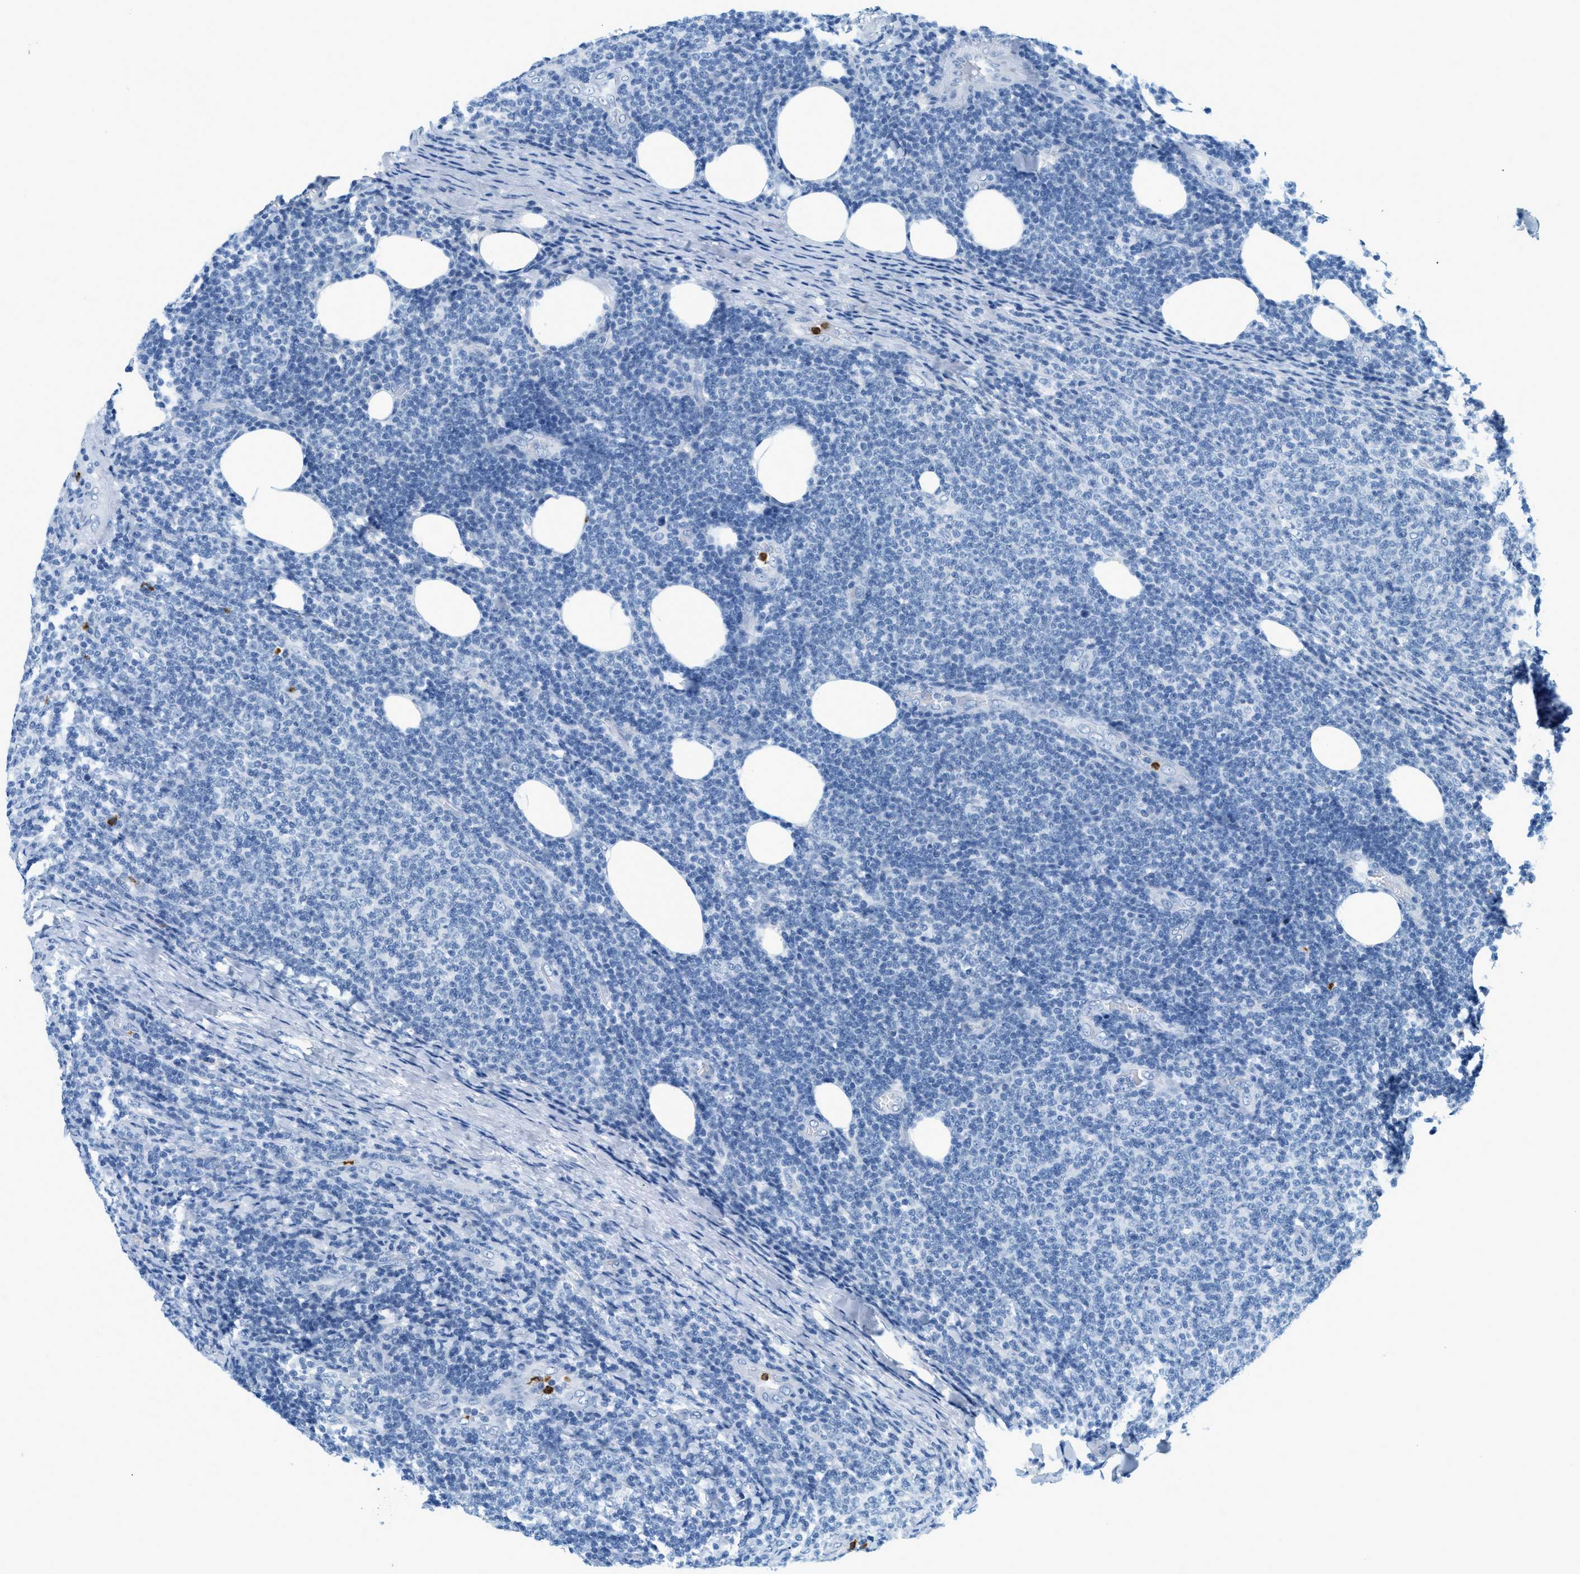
{"staining": {"intensity": "negative", "quantity": "none", "location": "none"}, "tissue": "lymphoma", "cell_type": "Tumor cells", "image_type": "cancer", "snomed": [{"axis": "morphology", "description": "Malignant lymphoma, non-Hodgkin's type, Low grade"}, {"axis": "topography", "description": "Lymph node"}], "caption": "An image of human low-grade malignant lymphoma, non-Hodgkin's type is negative for staining in tumor cells.", "gene": "LCN2", "patient": {"sex": "male", "age": 66}}